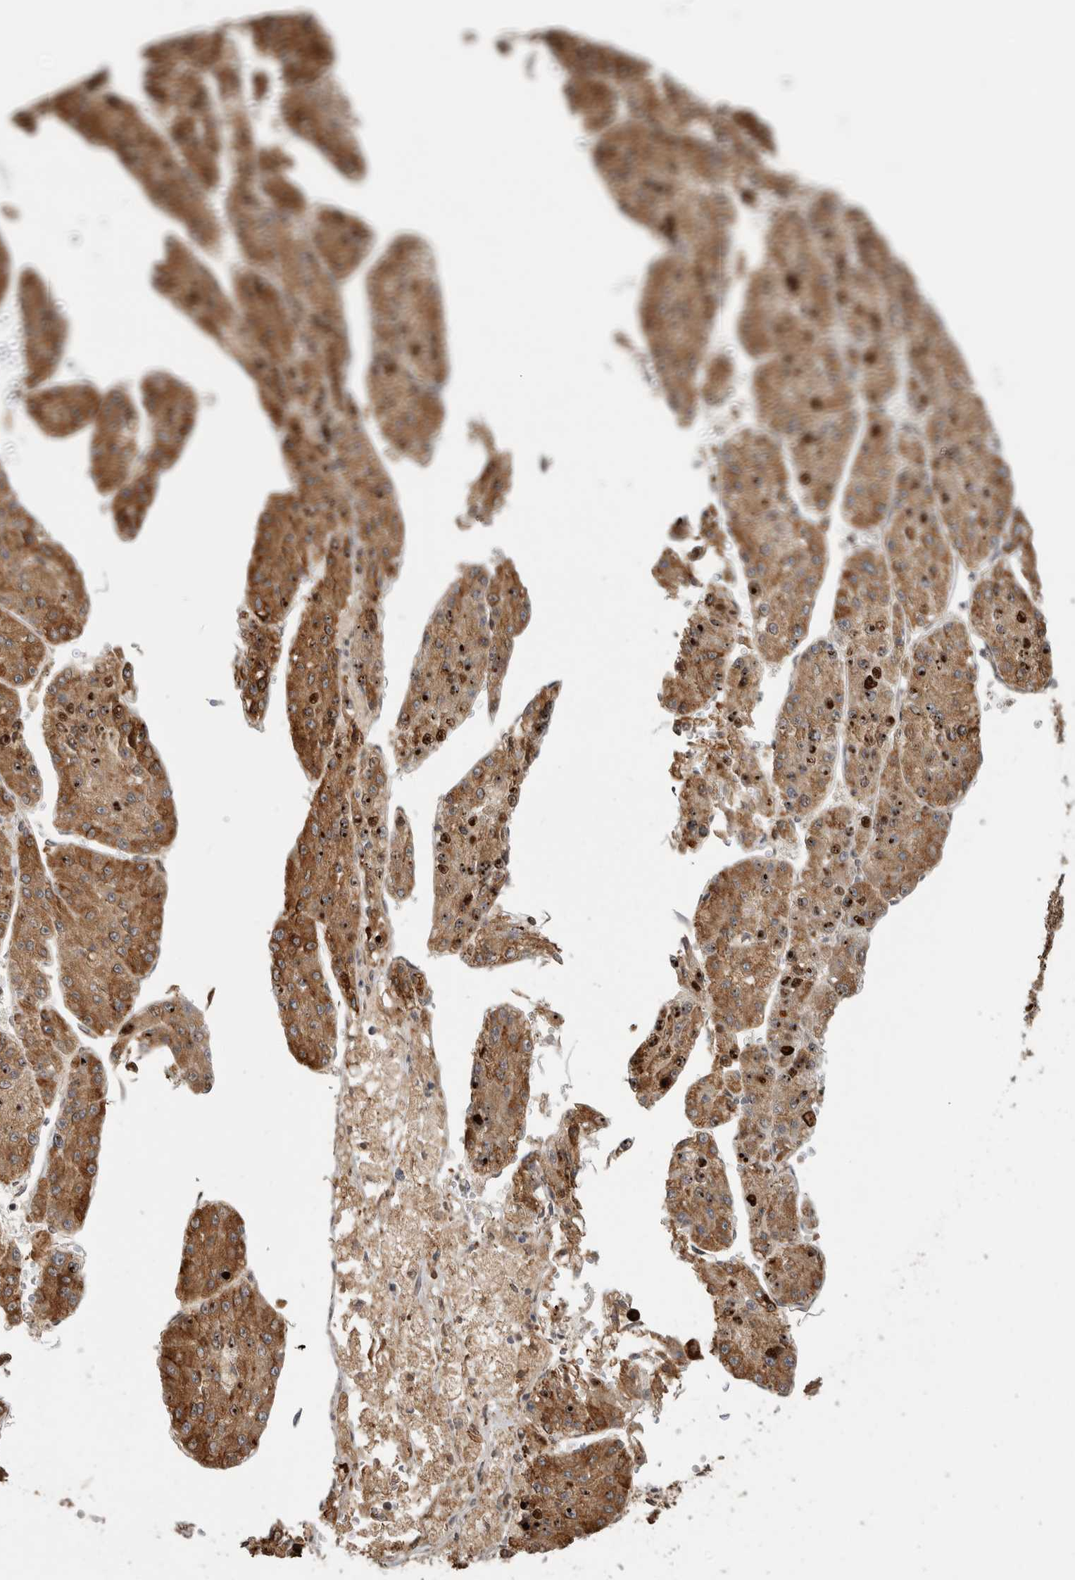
{"staining": {"intensity": "moderate", "quantity": ">75%", "location": "cytoplasmic/membranous,nuclear"}, "tissue": "liver cancer", "cell_type": "Tumor cells", "image_type": "cancer", "snomed": [{"axis": "morphology", "description": "Carcinoma, Hepatocellular, NOS"}, {"axis": "topography", "description": "Liver"}], "caption": "A brown stain shows moderate cytoplasmic/membranous and nuclear positivity of a protein in liver cancer (hepatocellular carcinoma) tumor cells. (IHC, brightfield microscopy, high magnification).", "gene": "MS4A7", "patient": {"sex": "female", "age": 73}}